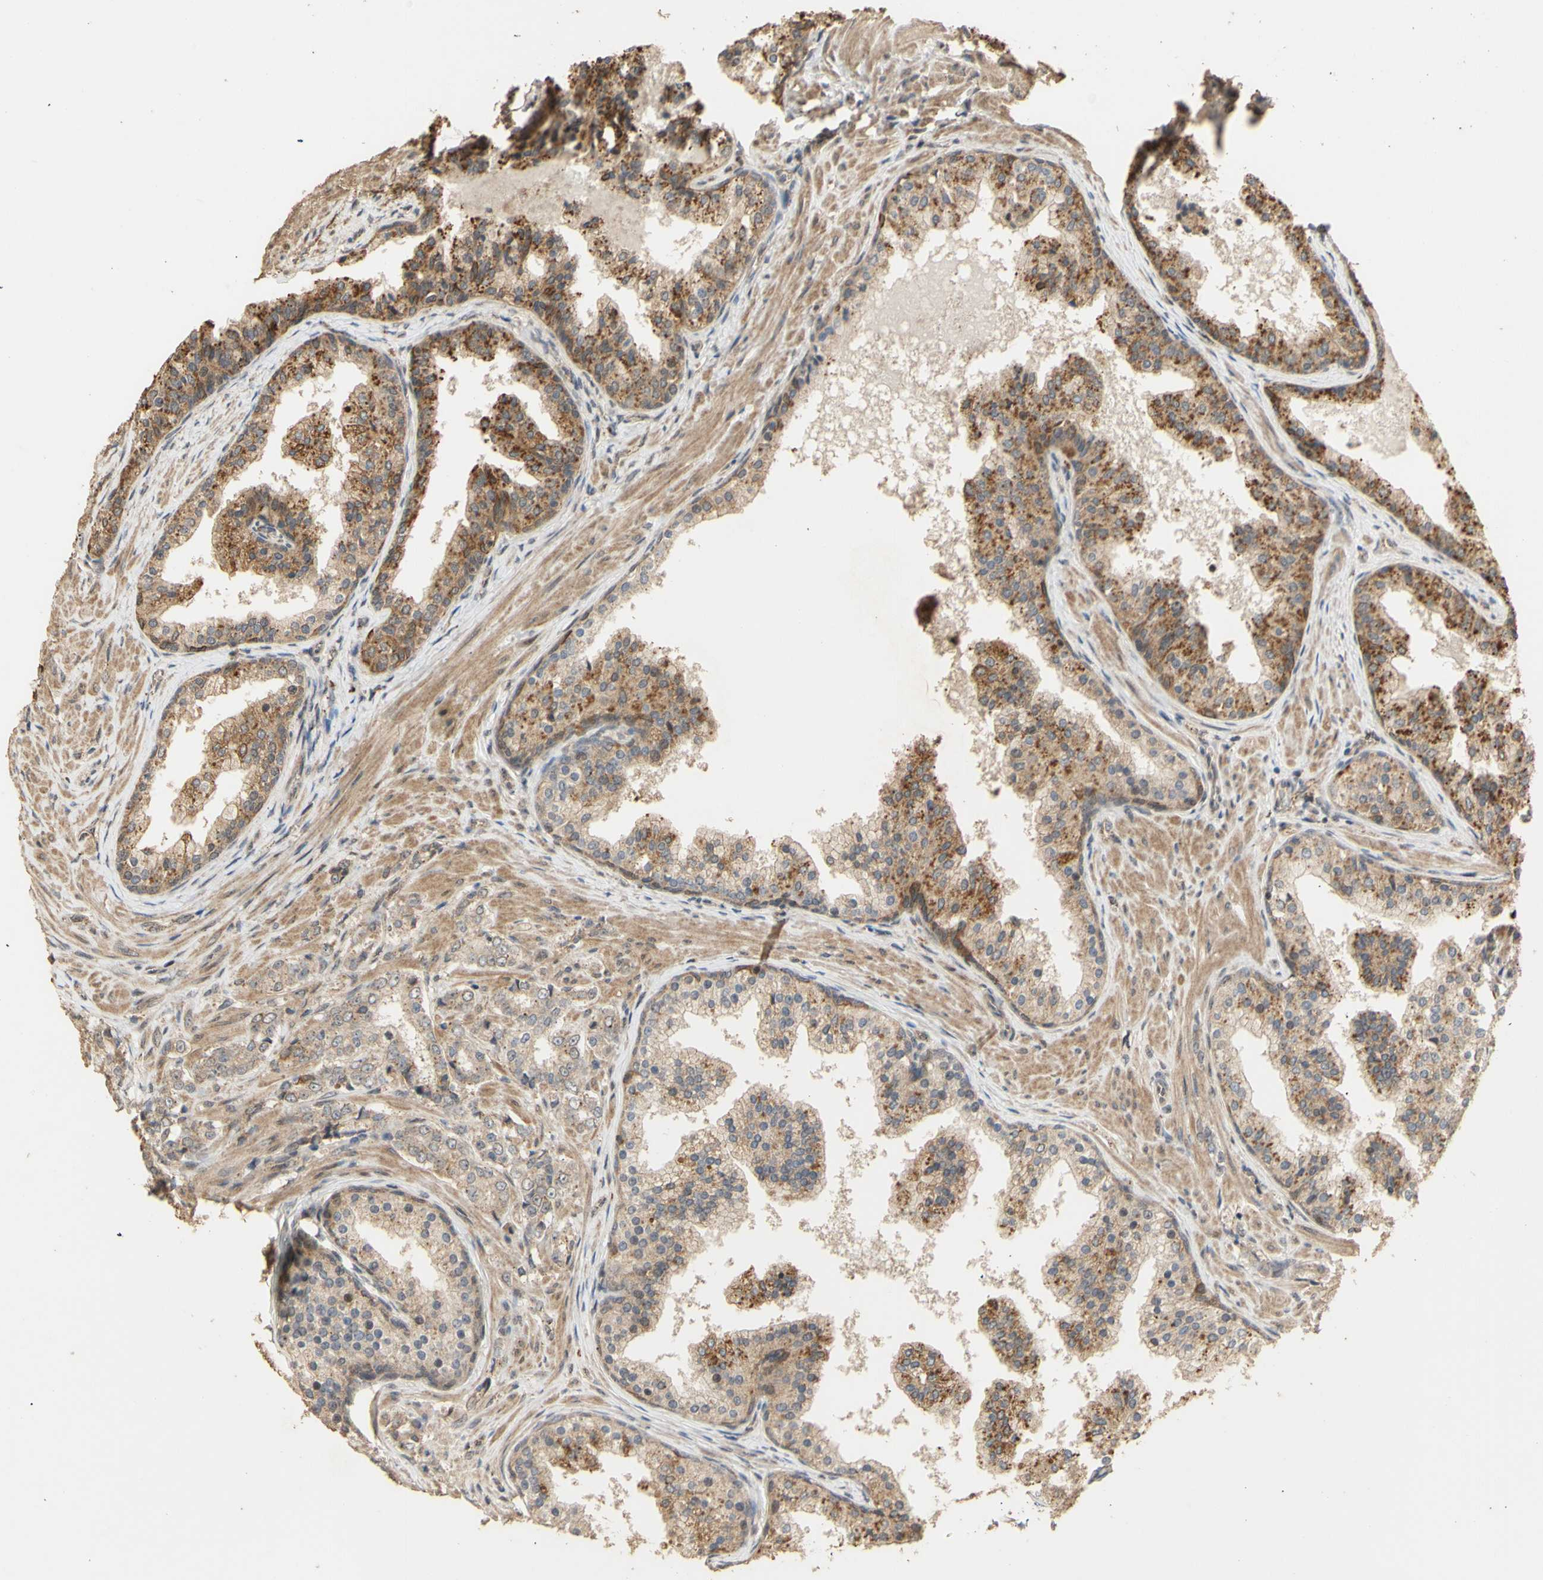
{"staining": {"intensity": "moderate", "quantity": ">75%", "location": "cytoplasmic/membranous"}, "tissue": "prostate cancer", "cell_type": "Tumor cells", "image_type": "cancer", "snomed": [{"axis": "morphology", "description": "Adenocarcinoma, Low grade"}, {"axis": "topography", "description": "Prostate"}], "caption": "IHC photomicrograph of human prostate cancer (adenocarcinoma (low-grade)) stained for a protein (brown), which demonstrates medium levels of moderate cytoplasmic/membranous positivity in approximately >75% of tumor cells.", "gene": "GTF2E2", "patient": {"sex": "male", "age": 60}}